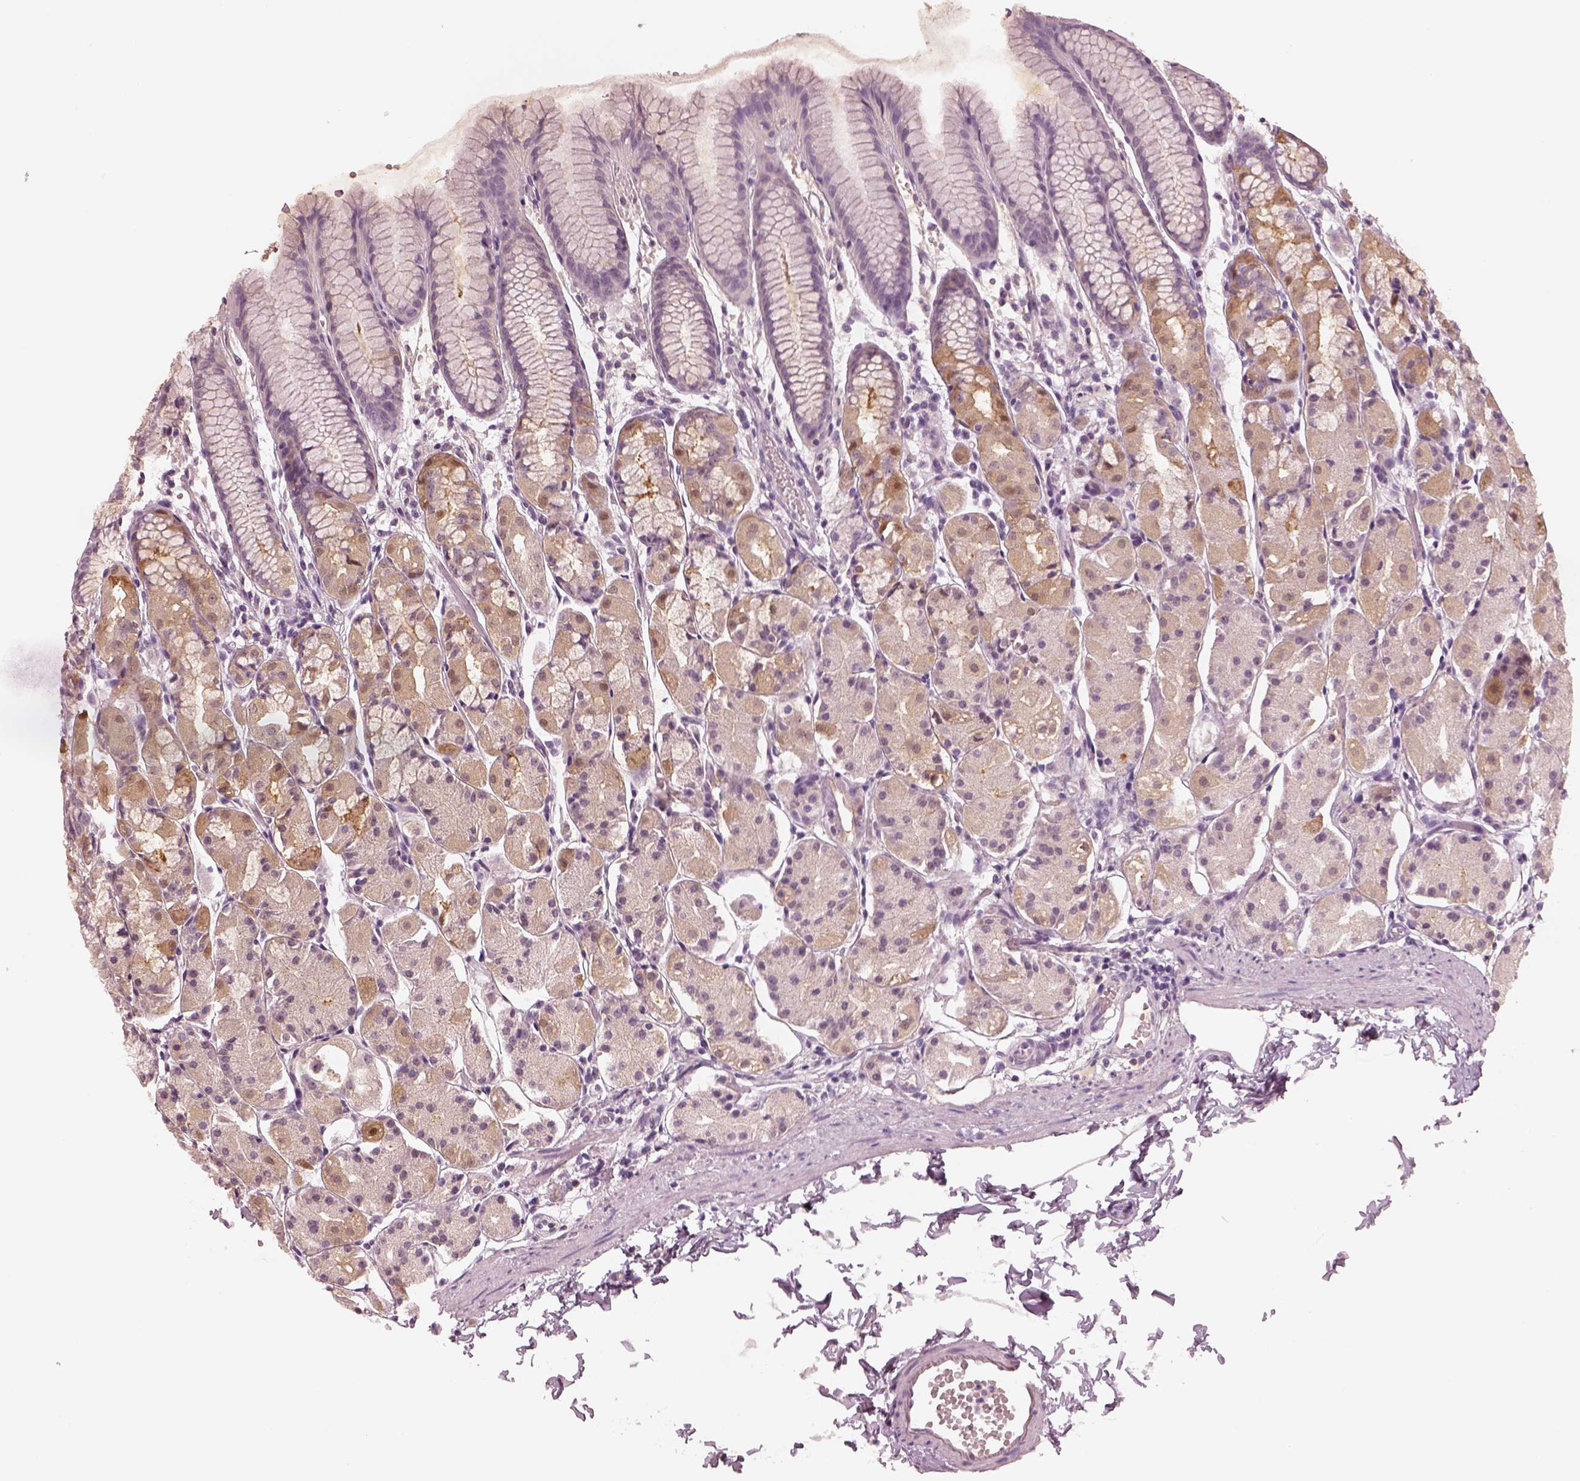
{"staining": {"intensity": "moderate", "quantity": "<25%", "location": "cytoplasmic/membranous"}, "tissue": "stomach", "cell_type": "Glandular cells", "image_type": "normal", "snomed": [{"axis": "morphology", "description": "Normal tissue, NOS"}, {"axis": "topography", "description": "Stomach, upper"}], "caption": "High-power microscopy captured an IHC histopathology image of benign stomach, revealing moderate cytoplasmic/membranous expression in about <25% of glandular cells.", "gene": "EGR4", "patient": {"sex": "male", "age": 47}}